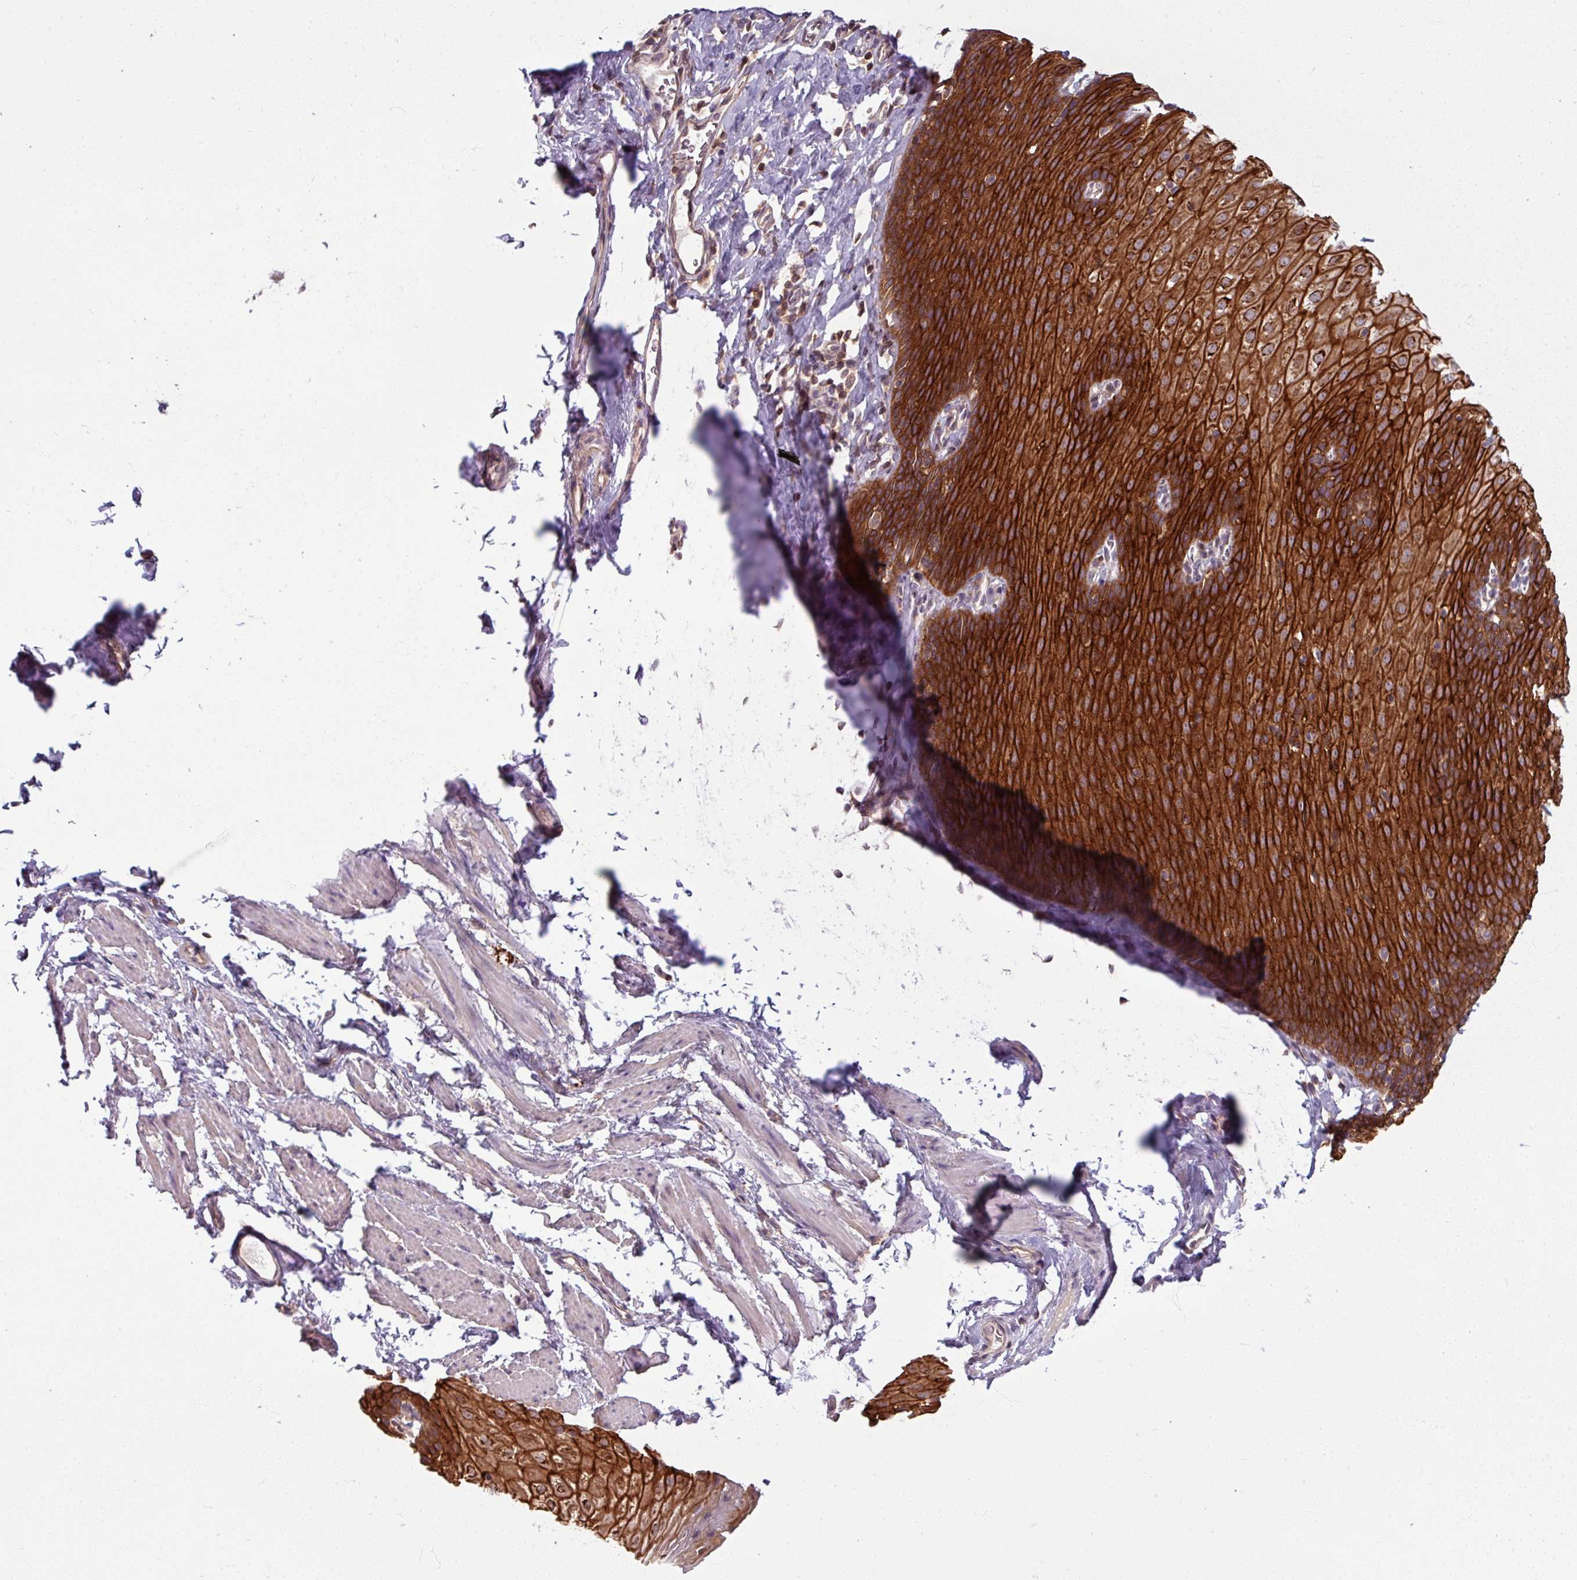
{"staining": {"intensity": "strong", "quantity": ">75%", "location": "cytoplasmic/membranous"}, "tissue": "esophagus", "cell_type": "Squamous epithelial cells", "image_type": "normal", "snomed": [{"axis": "morphology", "description": "Normal tissue, NOS"}, {"axis": "topography", "description": "Esophagus"}], "caption": "Immunohistochemical staining of benign esophagus exhibits high levels of strong cytoplasmic/membranous positivity in about >75% of squamous epithelial cells.", "gene": "TUSC3", "patient": {"sex": "female", "age": 61}}